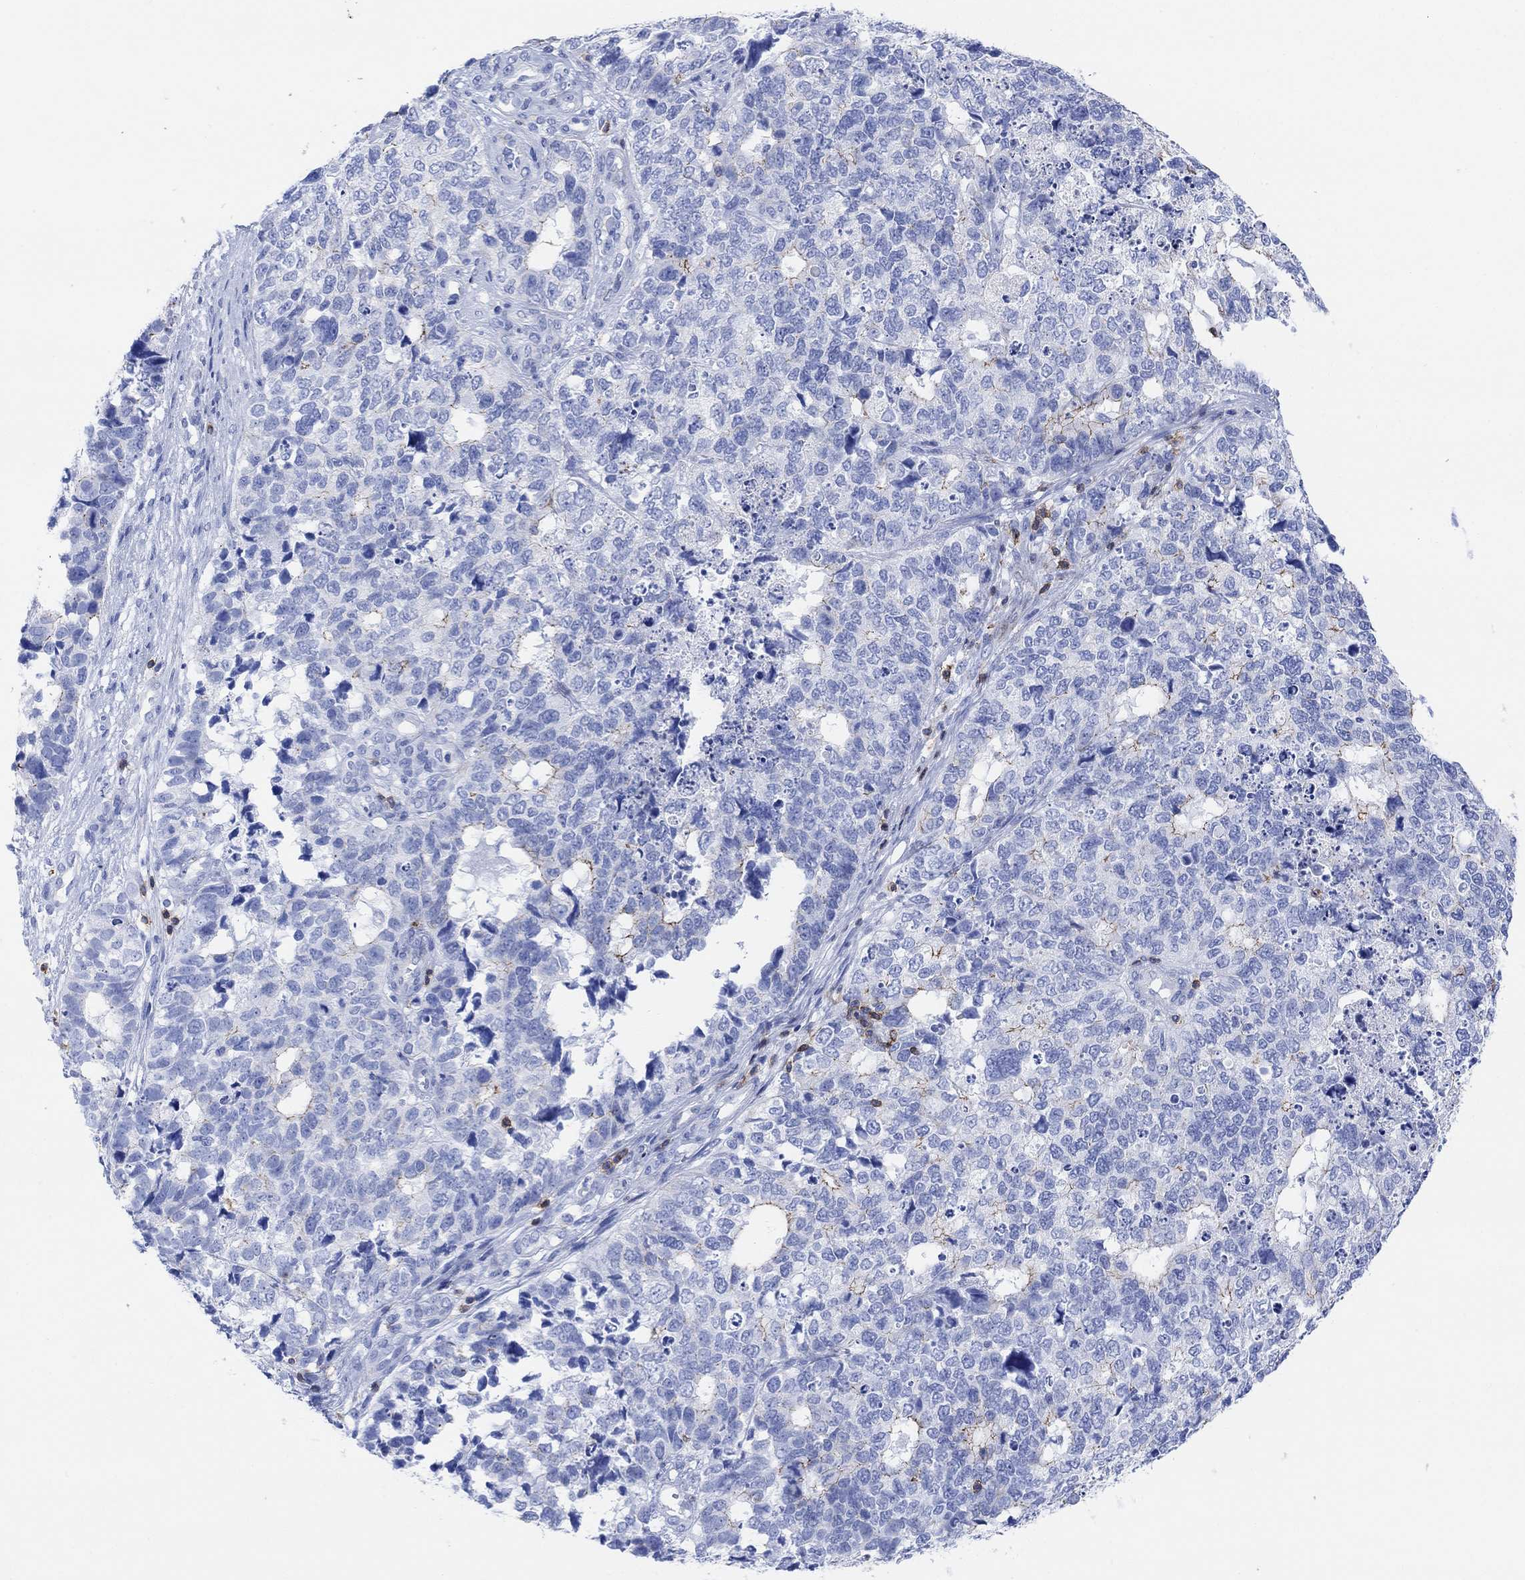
{"staining": {"intensity": "weak", "quantity": "<25%", "location": "cytoplasmic/membranous"}, "tissue": "cervical cancer", "cell_type": "Tumor cells", "image_type": "cancer", "snomed": [{"axis": "morphology", "description": "Squamous cell carcinoma, NOS"}, {"axis": "topography", "description": "Cervix"}], "caption": "Human cervical cancer stained for a protein using IHC exhibits no staining in tumor cells.", "gene": "GPR65", "patient": {"sex": "female", "age": 63}}